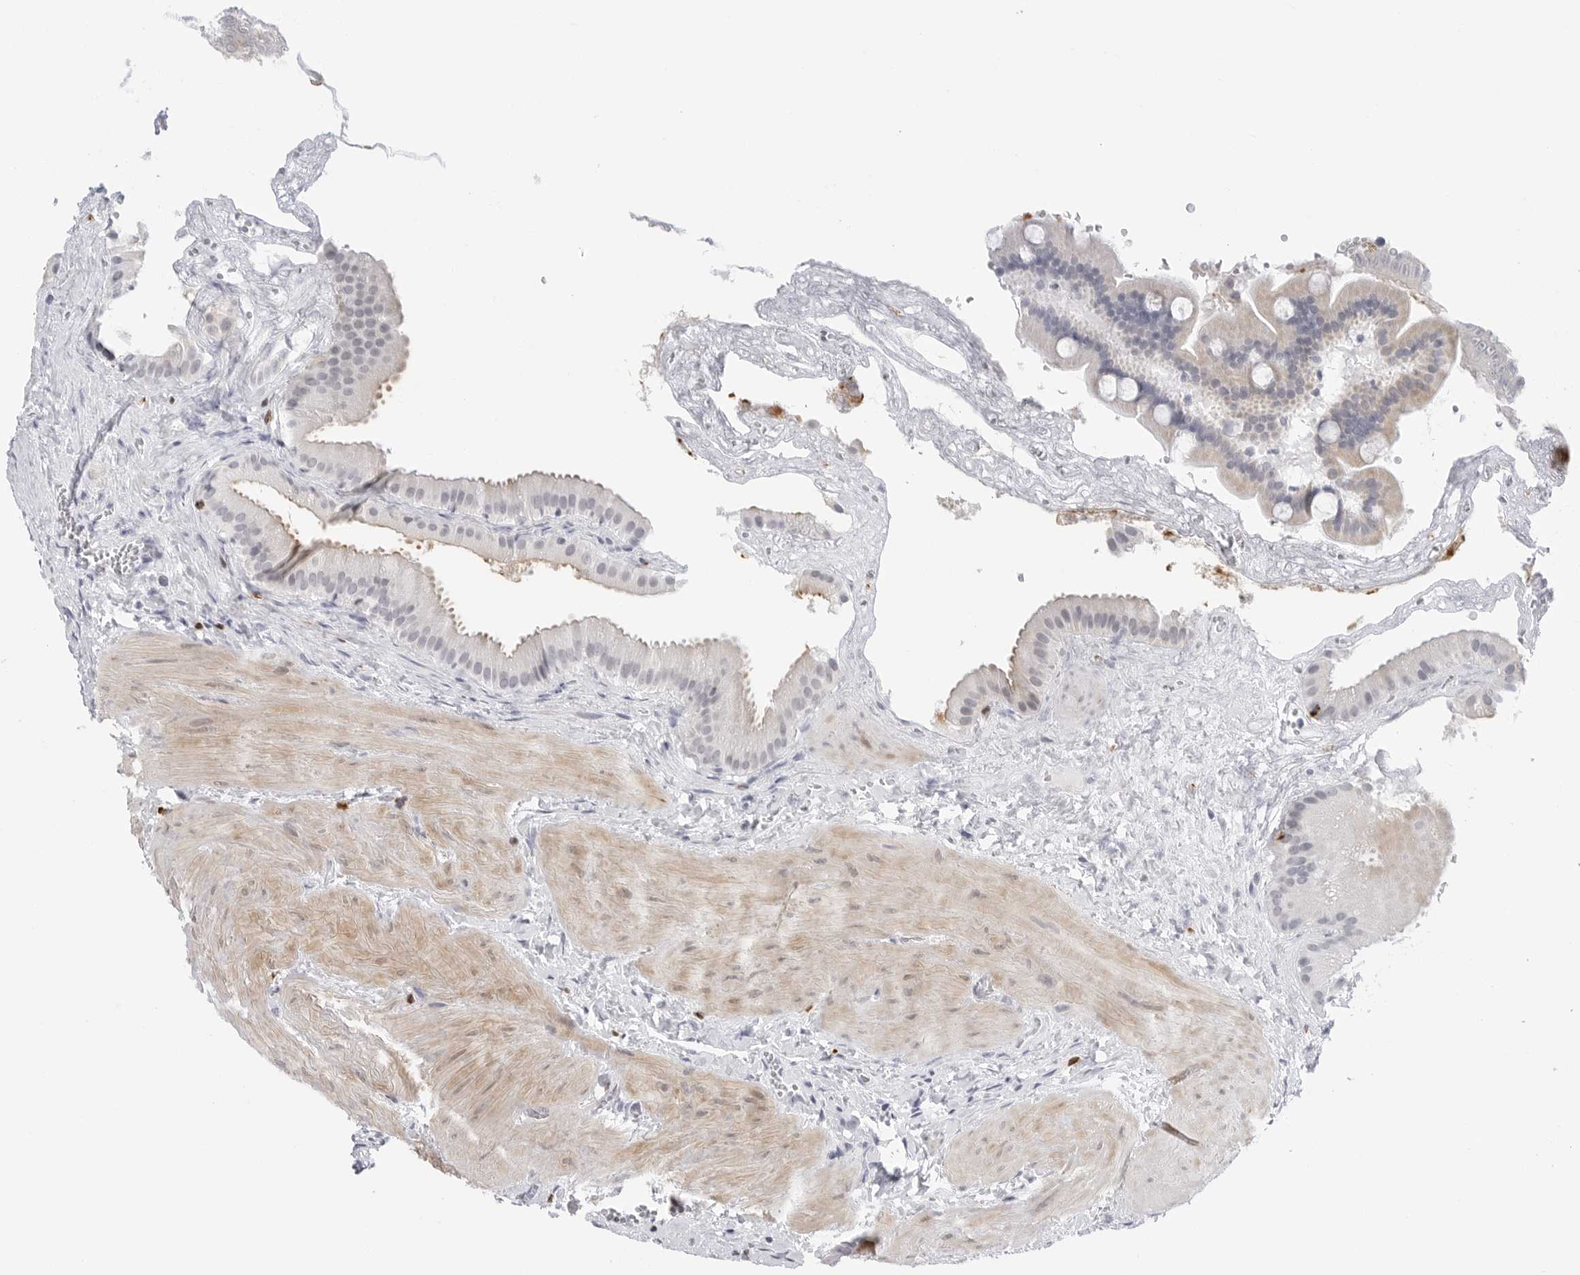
{"staining": {"intensity": "moderate", "quantity": "25%-75%", "location": "cytoplasmic/membranous"}, "tissue": "gallbladder", "cell_type": "Glandular cells", "image_type": "normal", "snomed": [{"axis": "morphology", "description": "Normal tissue, NOS"}, {"axis": "topography", "description": "Gallbladder"}], "caption": "The image shows staining of normal gallbladder, revealing moderate cytoplasmic/membranous protein staining (brown color) within glandular cells. The staining was performed using DAB (3,3'-diaminobenzidine) to visualize the protein expression in brown, while the nuclei were stained in blue with hematoxylin (Magnification: 20x).", "gene": "HSPB7", "patient": {"sex": "male", "age": 55}}